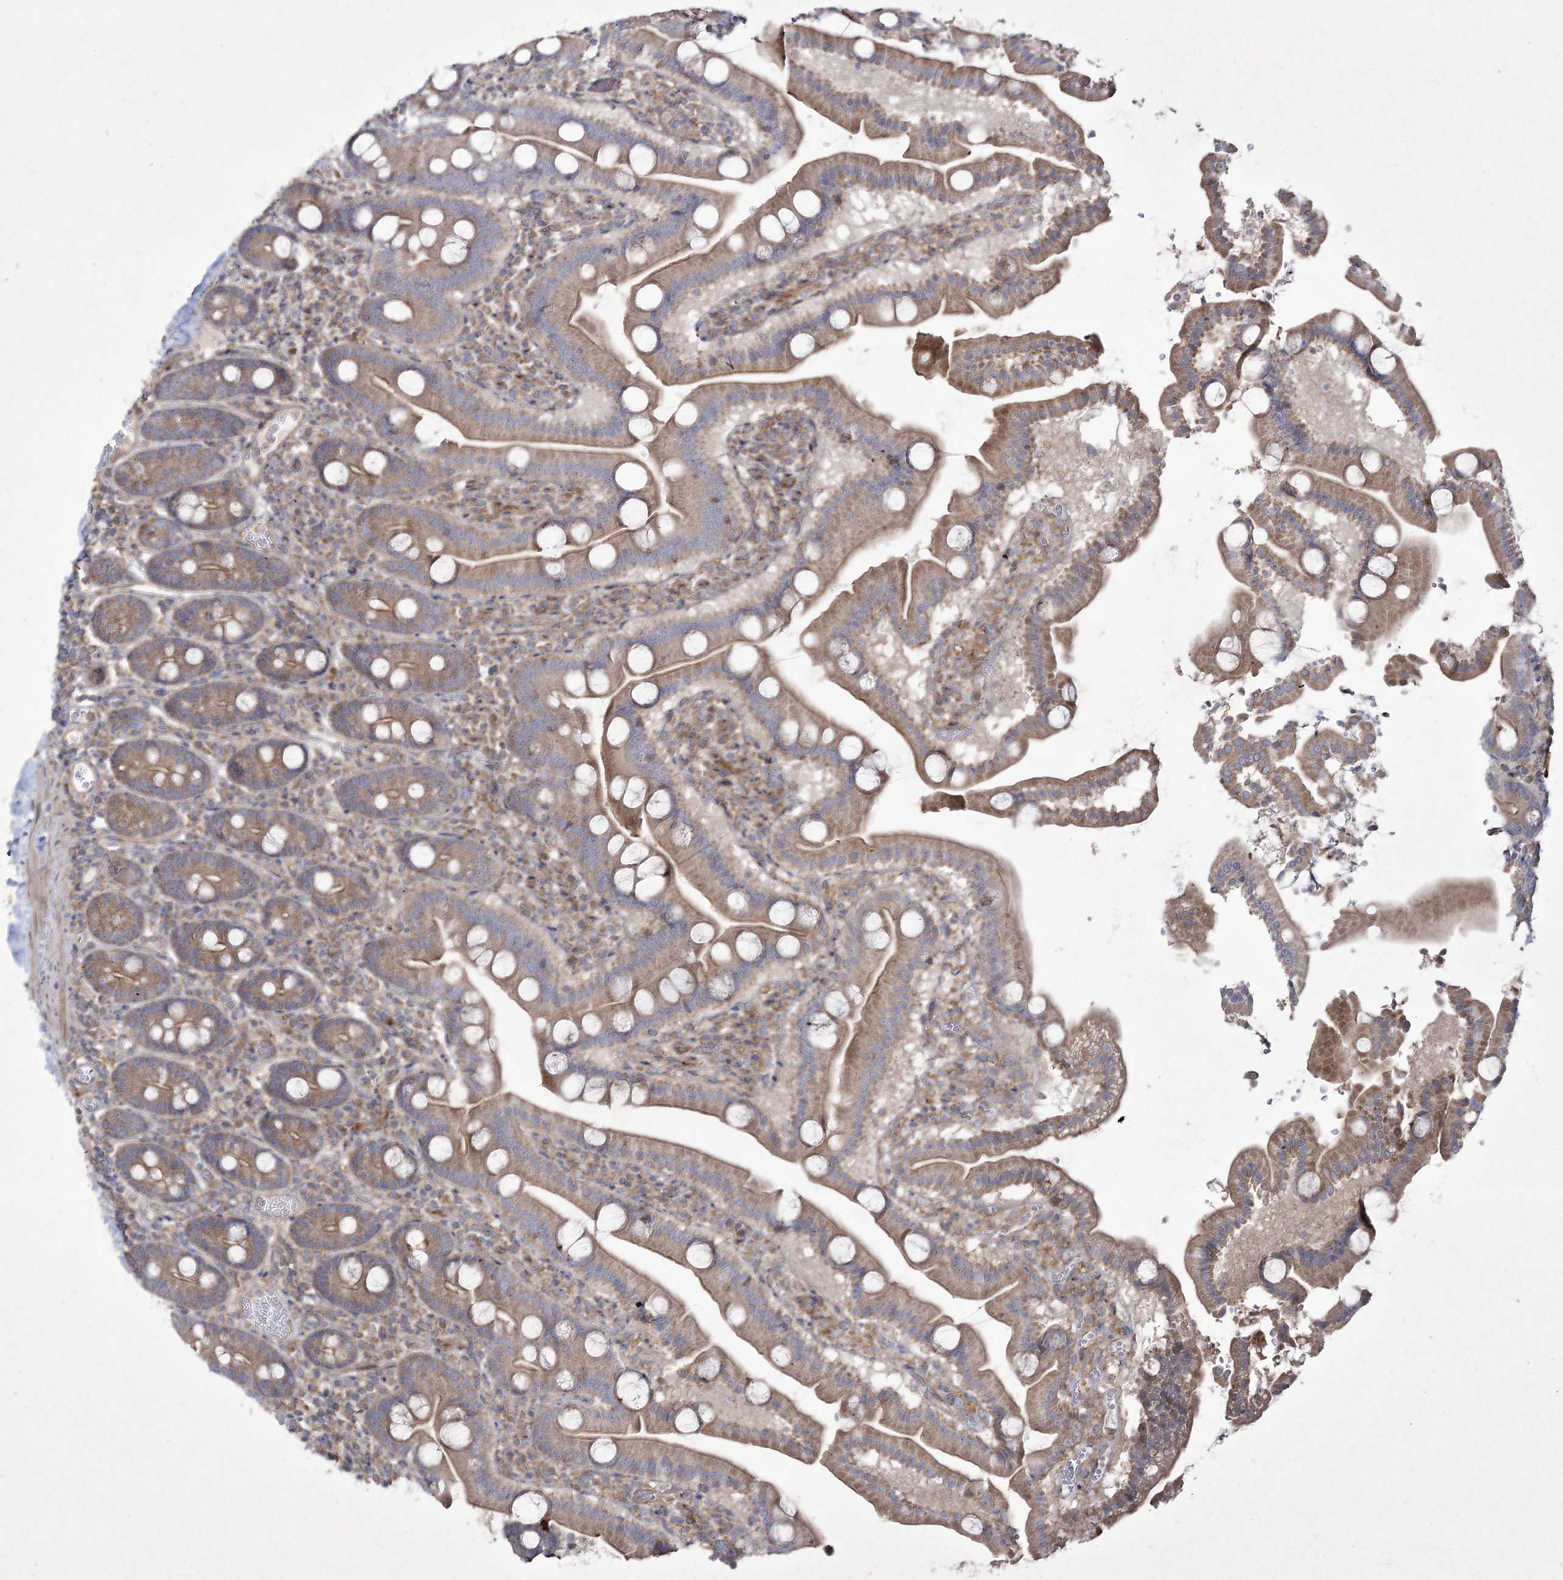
{"staining": {"intensity": "moderate", "quantity": ">75%", "location": "cytoplasmic/membranous"}, "tissue": "duodenum", "cell_type": "Glandular cells", "image_type": "normal", "snomed": [{"axis": "morphology", "description": "Normal tissue, NOS"}, {"axis": "topography", "description": "Duodenum"}], "caption": "Moderate cytoplasmic/membranous expression for a protein is present in about >75% of glandular cells of benign duodenum using immunohistochemistry.", "gene": "SH3TC1", "patient": {"sex": "male", "age": 55}}